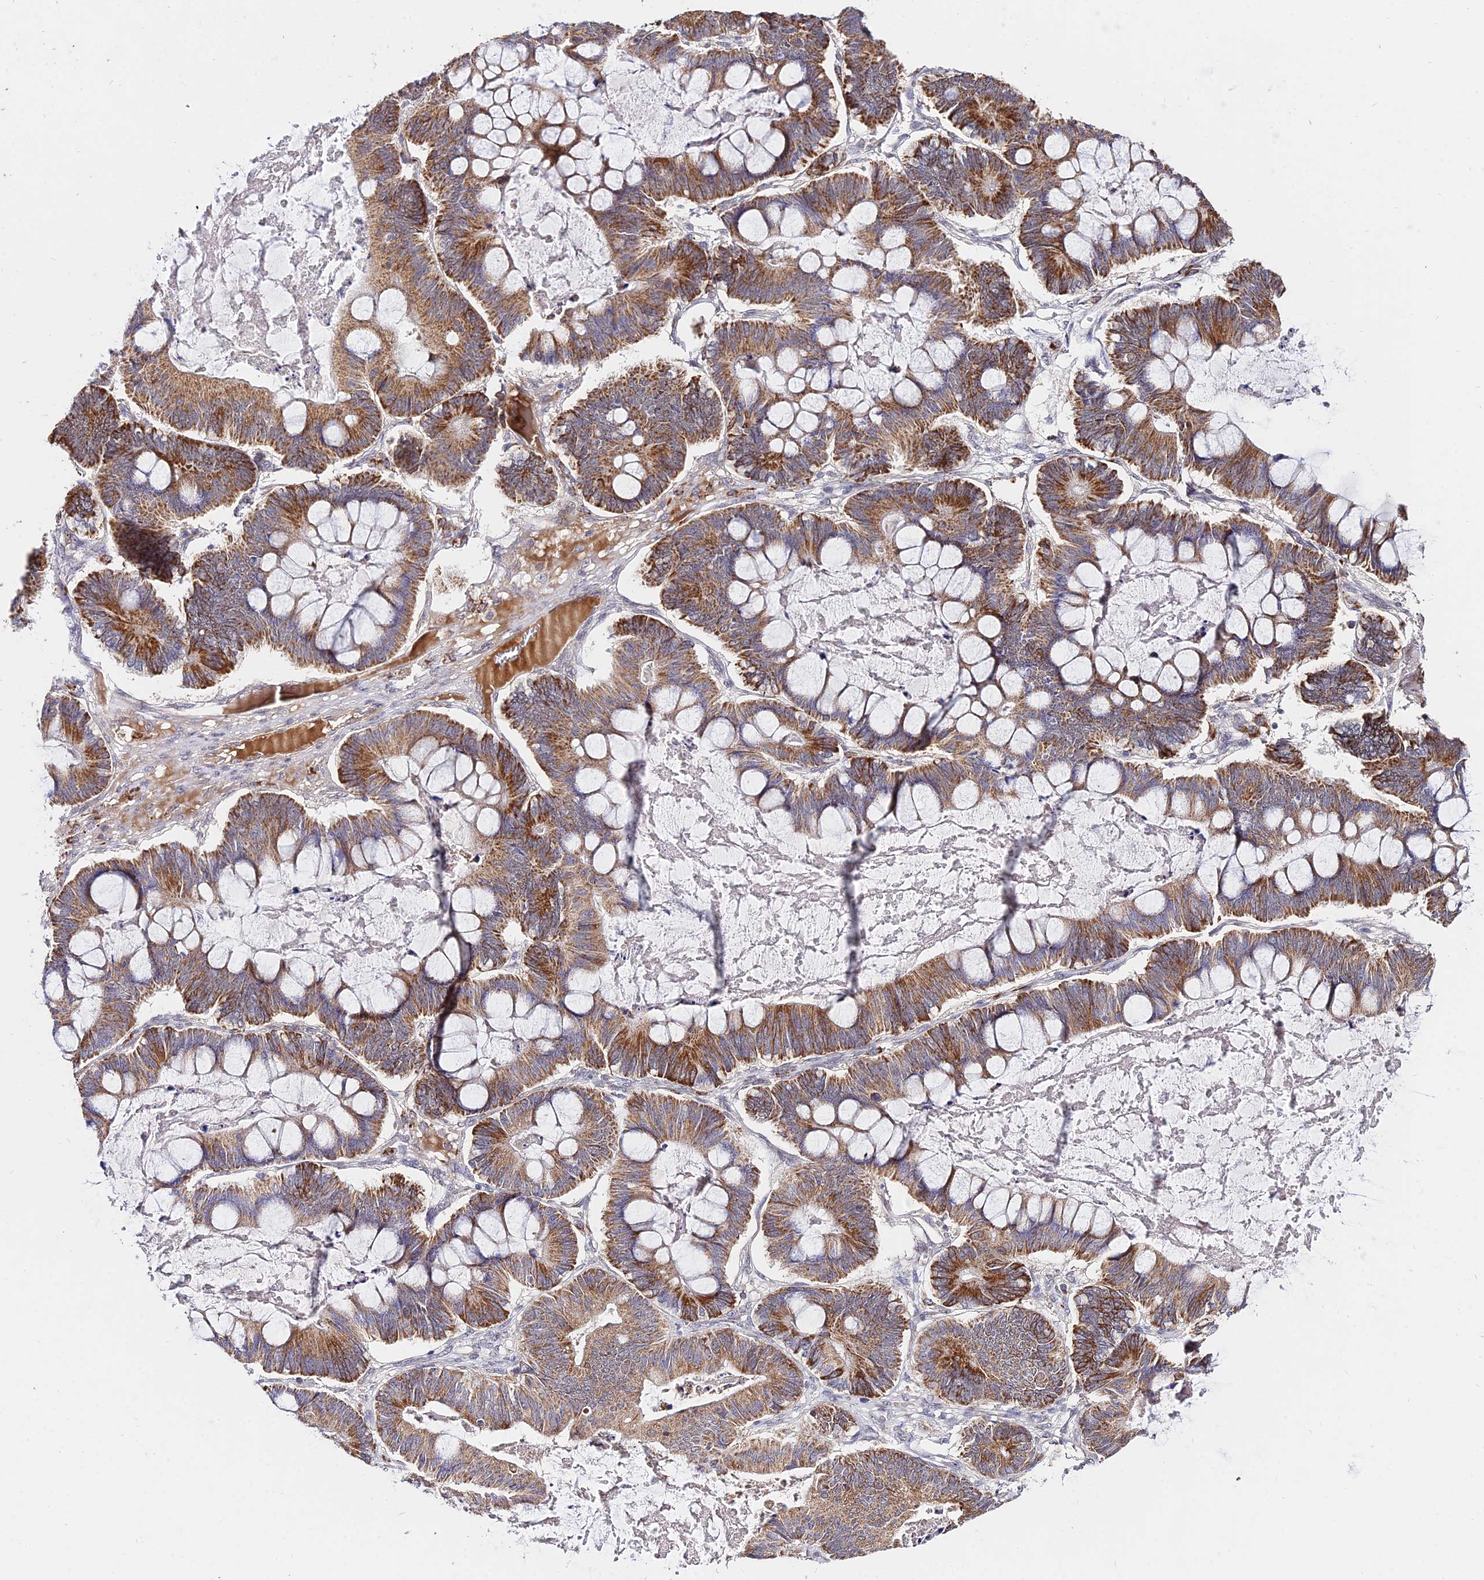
{"staining": {"intensity": "moderate", "quantity": ">75%", "location": "cytoplasmic/membranous"}, "tissue": "ovarian cancer", "cell_type": "Tumor cells", "image_type": "cancer", "snomed": [{"axis": "morphology", "description": "Cystadenocarcinoma, mucinous, NOS"}, {"axis": "topography", "description": "Ovary"}], "caption": "Tumor cells show medium levels of moderate cytoplasmic/membranous expression in approximately >75% of cells in mucinous cystadenocarcinoma (ovarian).", "gene": "WDR5B", "patient": {"sex": "female", "age": 61}}